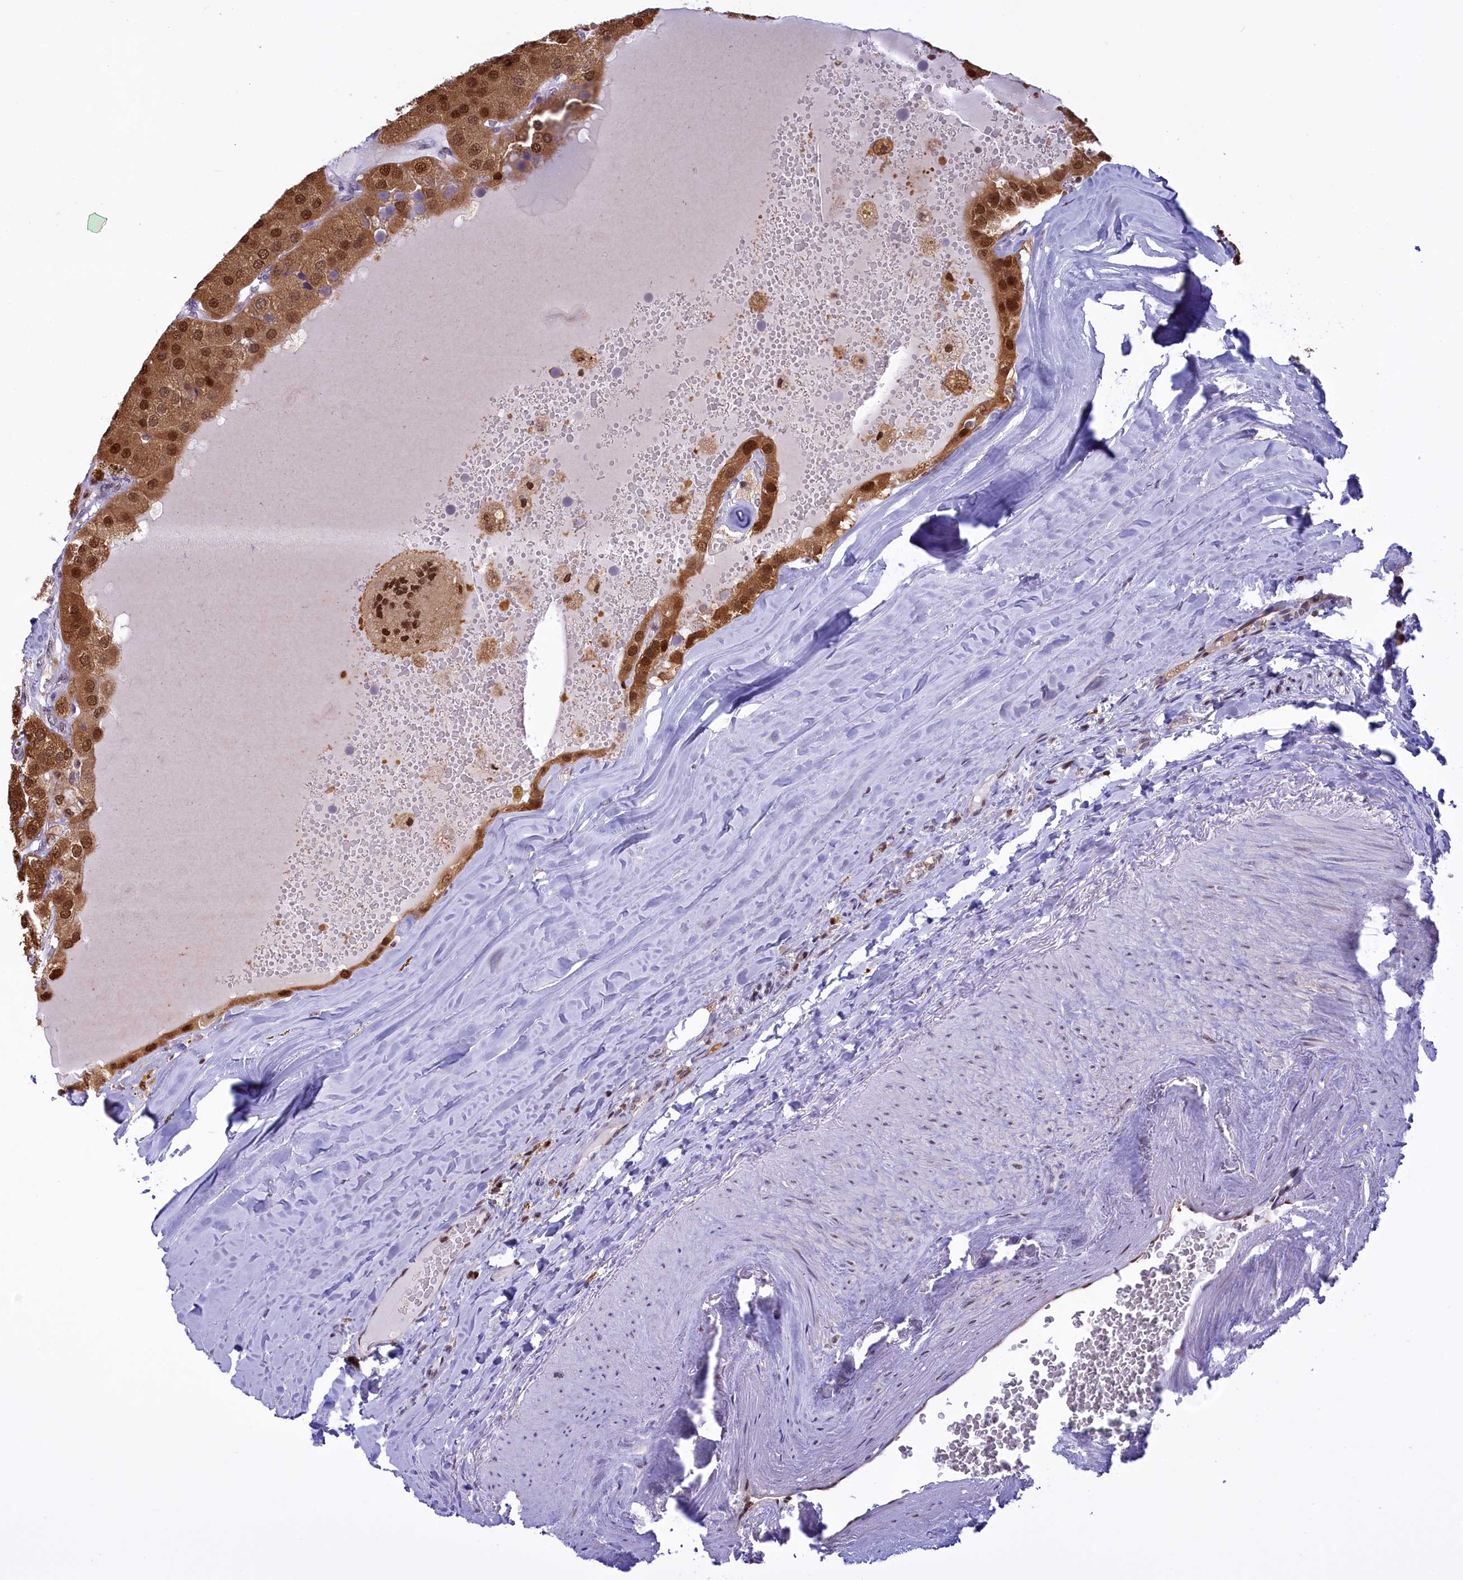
{"staining": {"intensity": "moderate", "quantity": ">75%", "location": "cytoplasmic/membranous,nuclear"}, "tissue": "parathyroid gland", "cell_type": "Glandular cells", "image_type": "normal", "snomed": [{"axis": "morphology", "description": "Normal tissue, NOS"}, {"axis": "morphology", "description": "Adenoma, NOS"}, {"axis": "topography", "description": "Parathyroid gland"}], "caption": "An IHC image of benign tissue is shown. Protein staining in brown shows moderate cytoplasmic/membranous,nuclear positivity in parathyroid gland within glandular cells. Immunohistochemistry (ihc) stains the protein of interest in brown and the nuclei are stained blue.", "gene": "IZUMO2", "patient": {"sex": "female", "age": 86}}